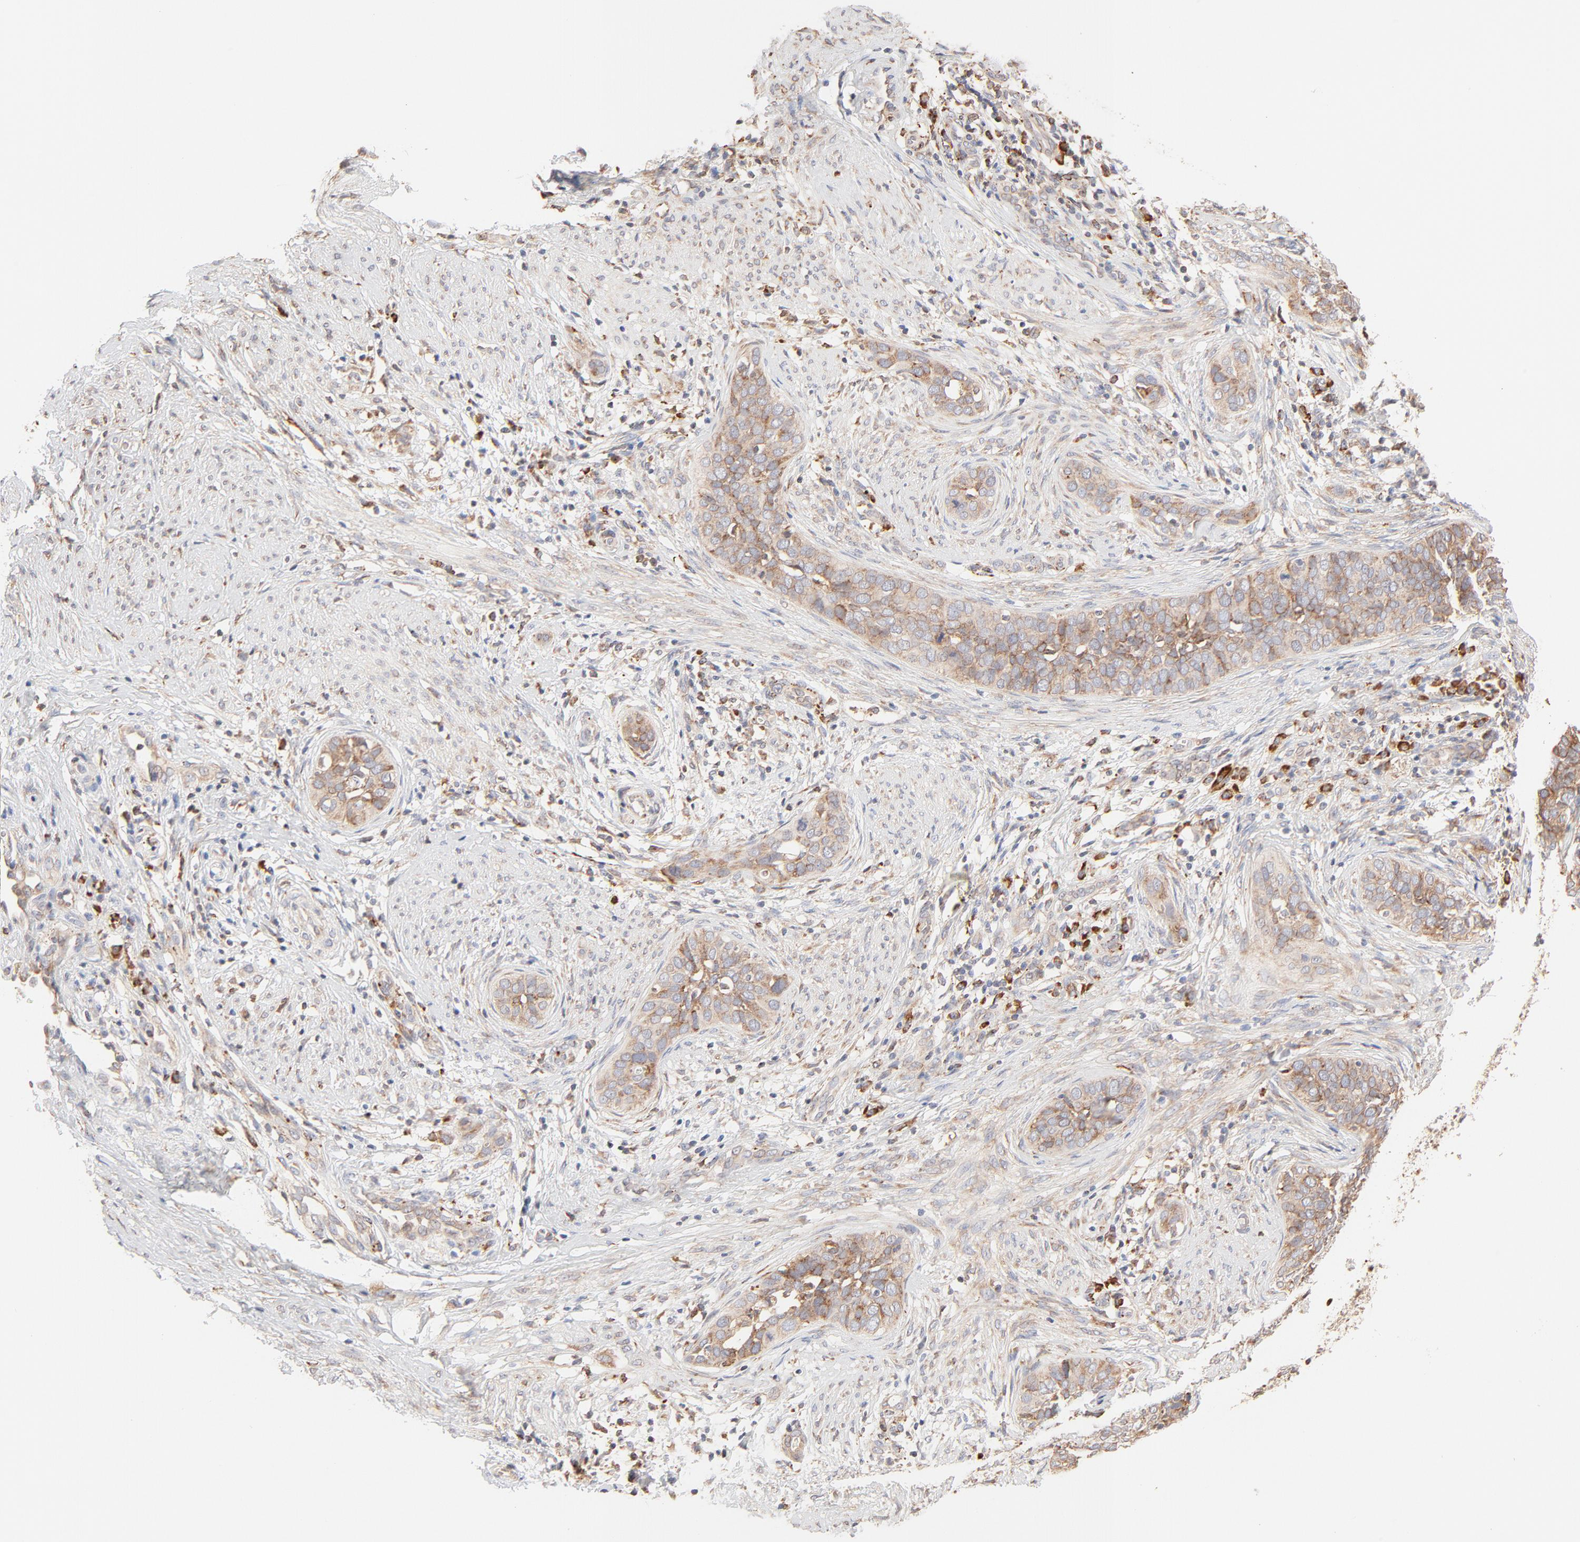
{"staining": {"intensity": "moderate", "quantity": ">75%", "location": "cytoplasmic/membranous"}, "tissue": "cervical cancer", "cell_type": "Tumor cells", "image_type": "cancer", "snomed": [{"axis": "morphology", "description": "Squamous cell carcinoma, NOS"}, {"axis": "topography", "description": "Cervix"}], "caption": "Immunohistochemistry (IHC) staining of cervical cancer (squamous cell carcinoma), which demonstrates medium levels of moderate cytoplasmic/membranous staining in approximately >75% of tumor cells indicating moderate cytoplasmic/membranous protein staining. The staining was performed using DAB (3,3'-diaminobenzidine) (brown) for protein detection and nuclei were counterstained in hematoxylin (blue).", "gene": "PARP12", "patient": {"sex": "female", "age": 31}}